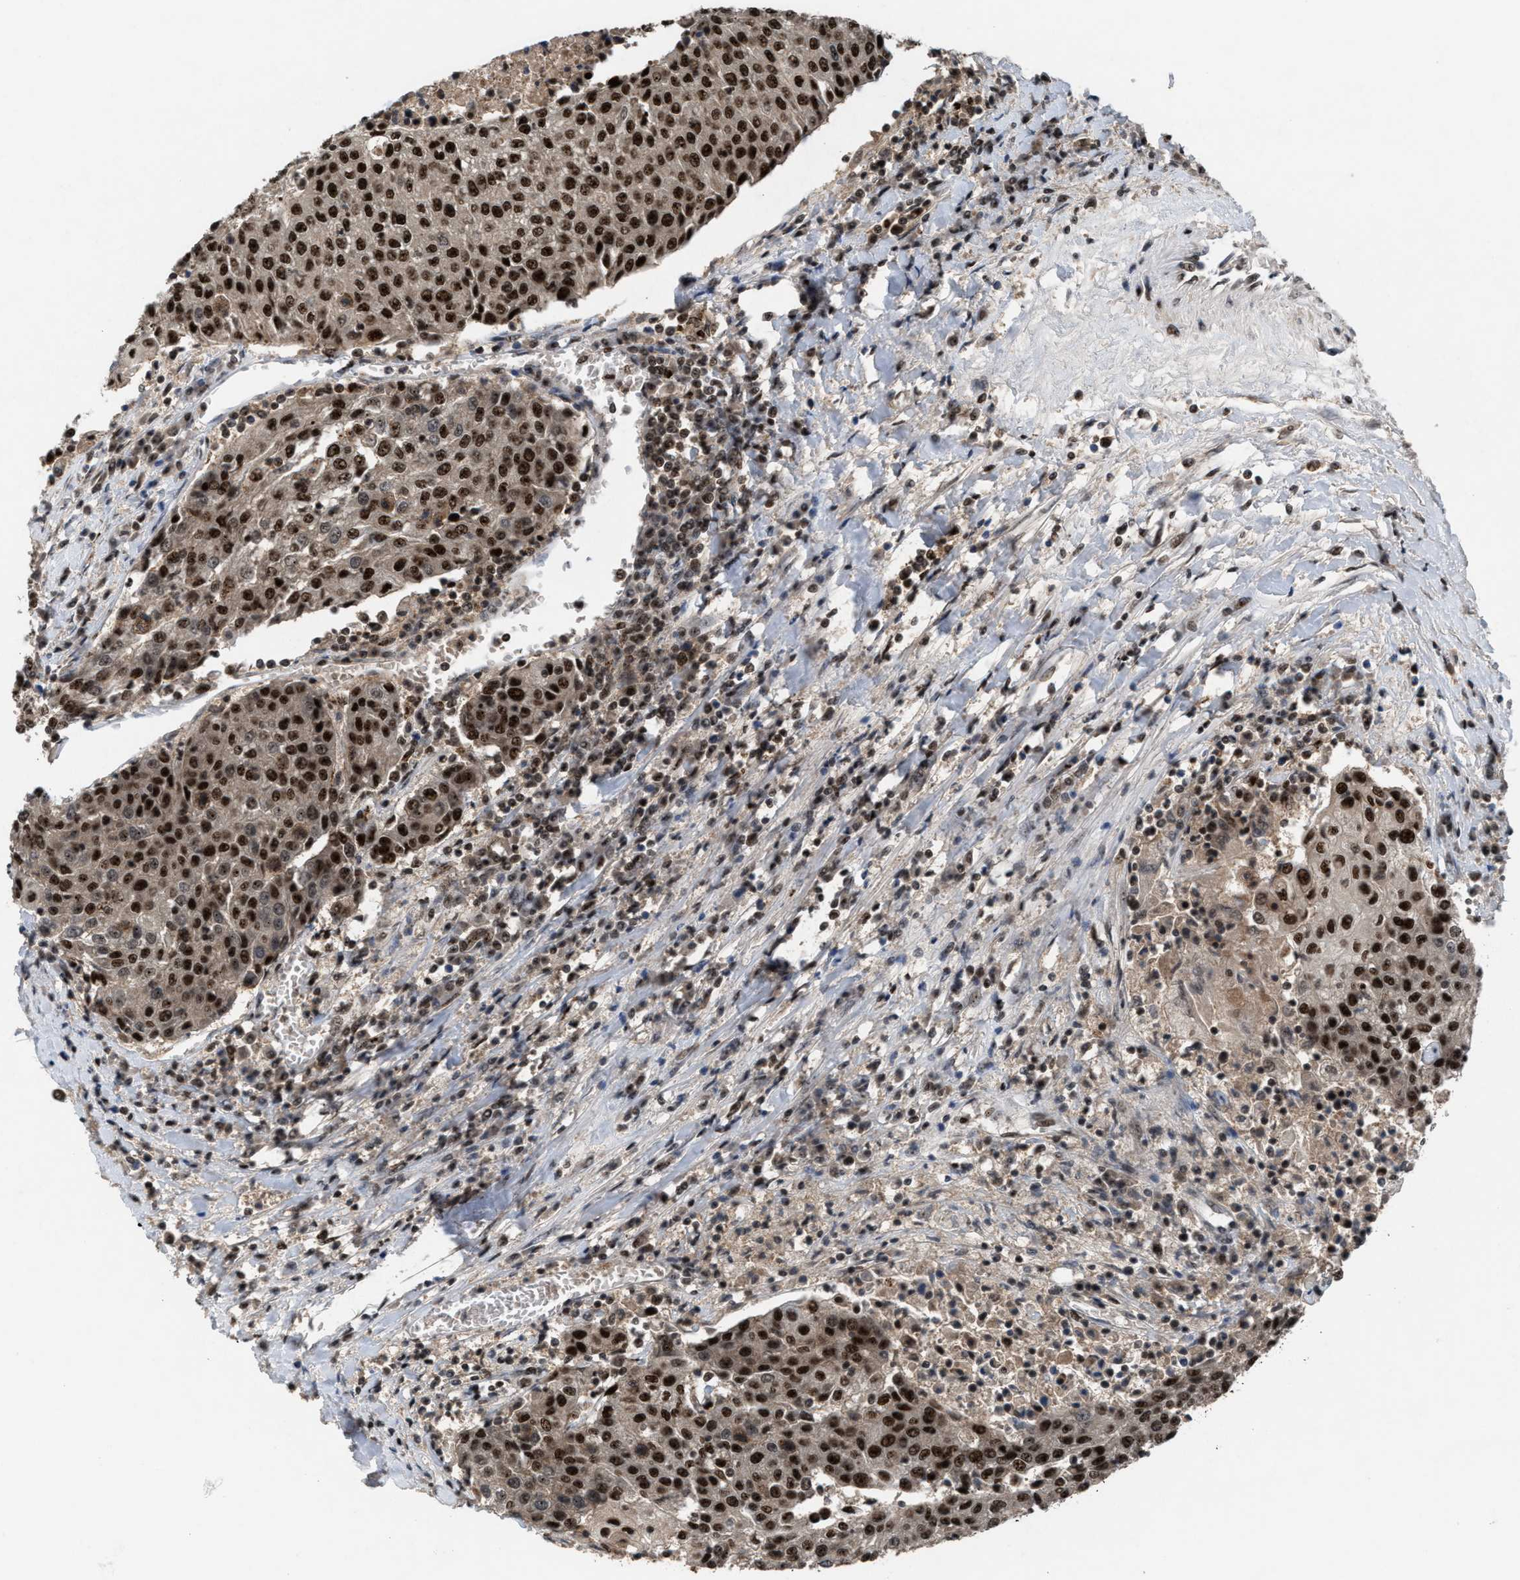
{"staining": {"intensity": "strong", "quantity": ">75%", "location": "nuclear"}, "tissue": "urothelial cancer", "cell_type": "Tumor cells", "image_type": "cancer", "snomed": [{"axis": "morphology", "description": "Urothelial carcinoma, High grade"}, {"axis": "topography", "description": "Urinary bladder"}], "caption": "IHC micrograph of neoplastic tissue: high-grade urothelial carcinoma stained using immunohistochemistry (IHC) exhibits high levels of strong protein expression localized specifically in the nuclear of tumor cells, appearing as a nuclear brown color.", "gene": "PRPF4", "patient": {"sex": "female", "age": 85}}